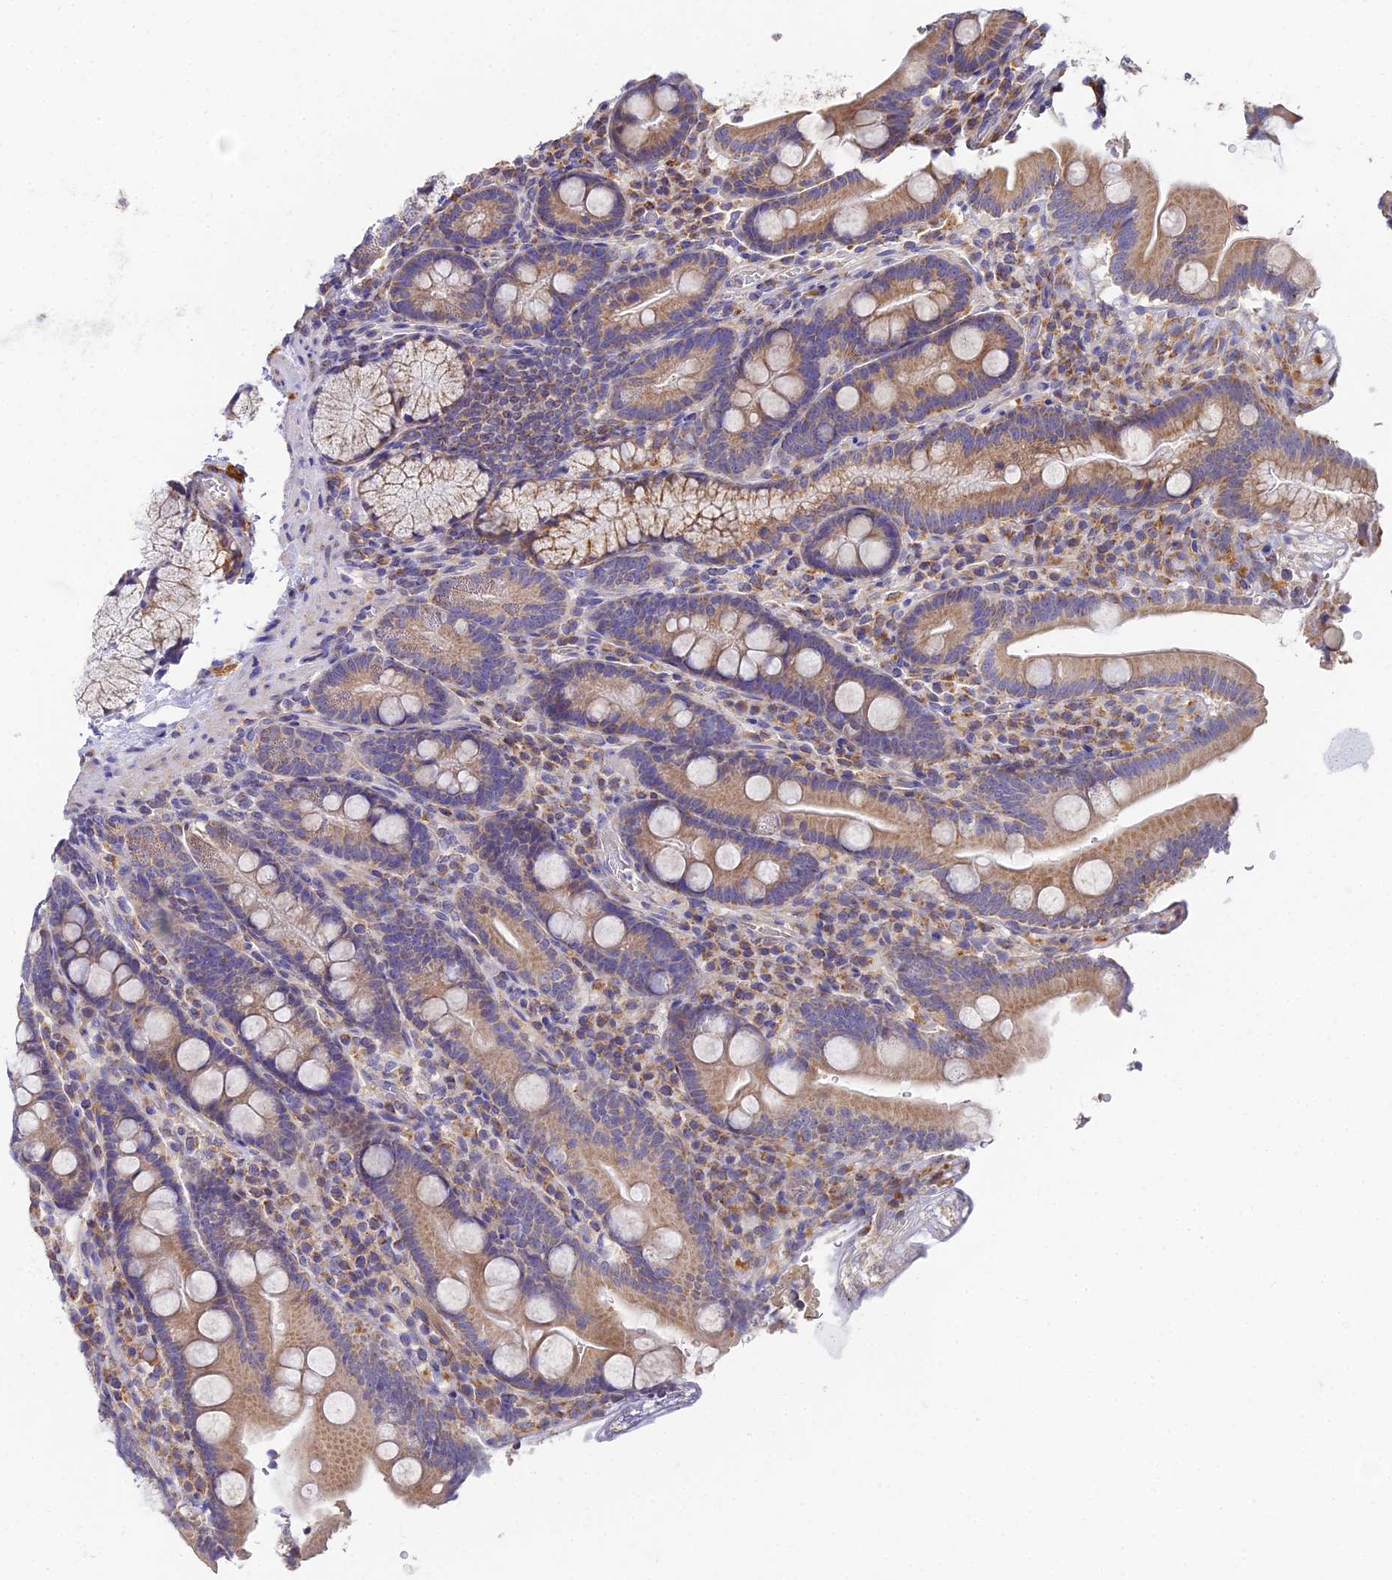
{"staining": {"intensity": "moderate", "quantity": "25%-75%", "location": "cytoplasmic/membranous"}, "tissue": "duodenum", "cell_type": "Glandular cells", "image_type": "normal", "snomed": [{"axis": "morphology", "description": "Normal tissue, NOS"}, {"axis": "topography", "description": "Duodenum"}], "caption": "A brown stain highlights moderate cytoplasmic/membranous expression of a protein in glandular cells of unremarkable human duodenum. The staining was performed using DAB, with brown indicating positive protein expression. Nuclei are stained blue with hematoxylin.", "gene": "ARL8A", "patient": {"sex": "male", "age": 35}}